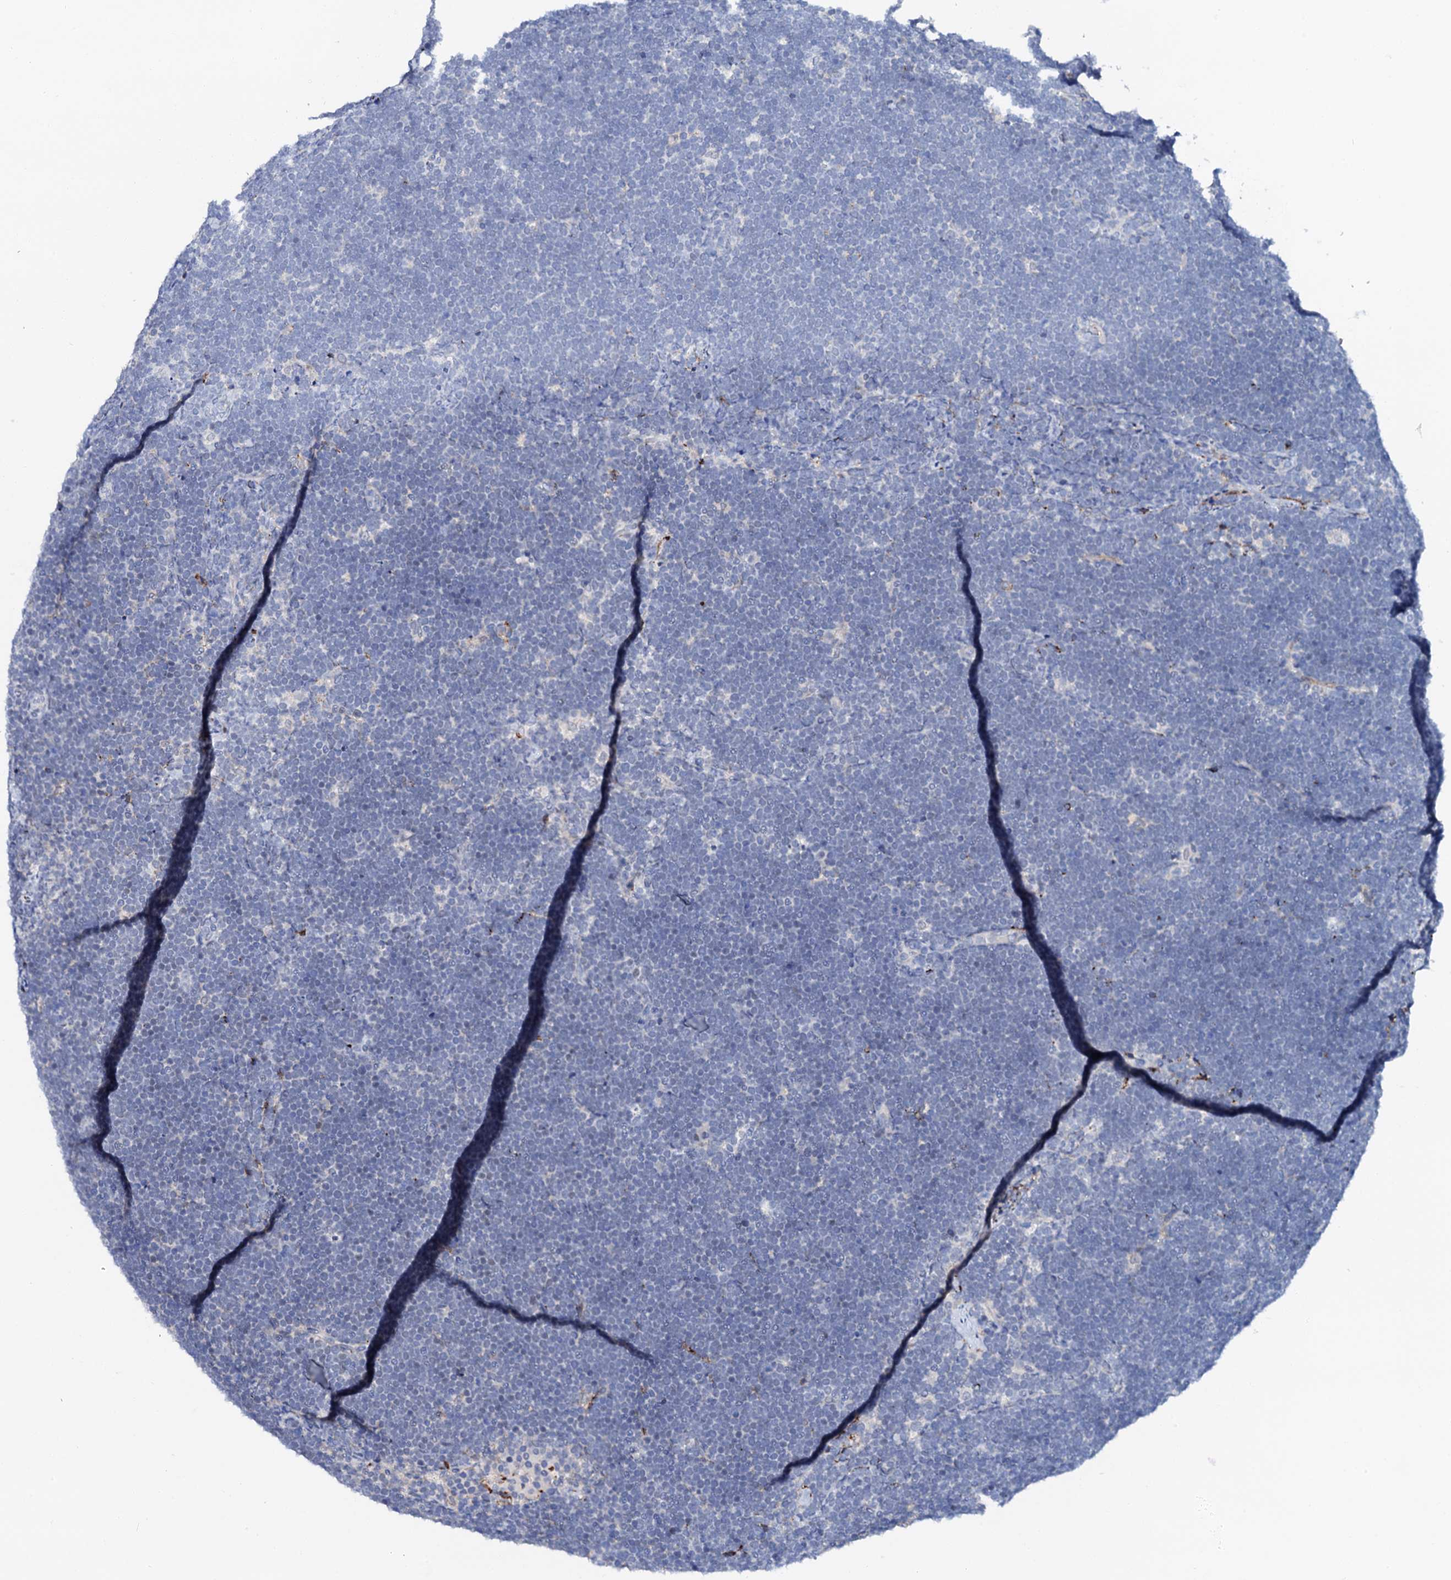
{"staining": {"intensity": "negative", "quantity": "none", "location": "none"}, "tissue": "lymphoma", "cell_type": "Tumor cells", "image_type": "cancer", "snomed": [{"axis": "morphology", "description": "Malignant lymphoma, non-Hodgkin's type, High grade"}, {"axis": "topography", "description": "Lymph node"}], "caption": "A histopathology image of lymphoma stained for a protein demonstrates no brown staining in tumor cells.", "gene": "MED13L", "patient": {"sex": "male", "age": 13}}